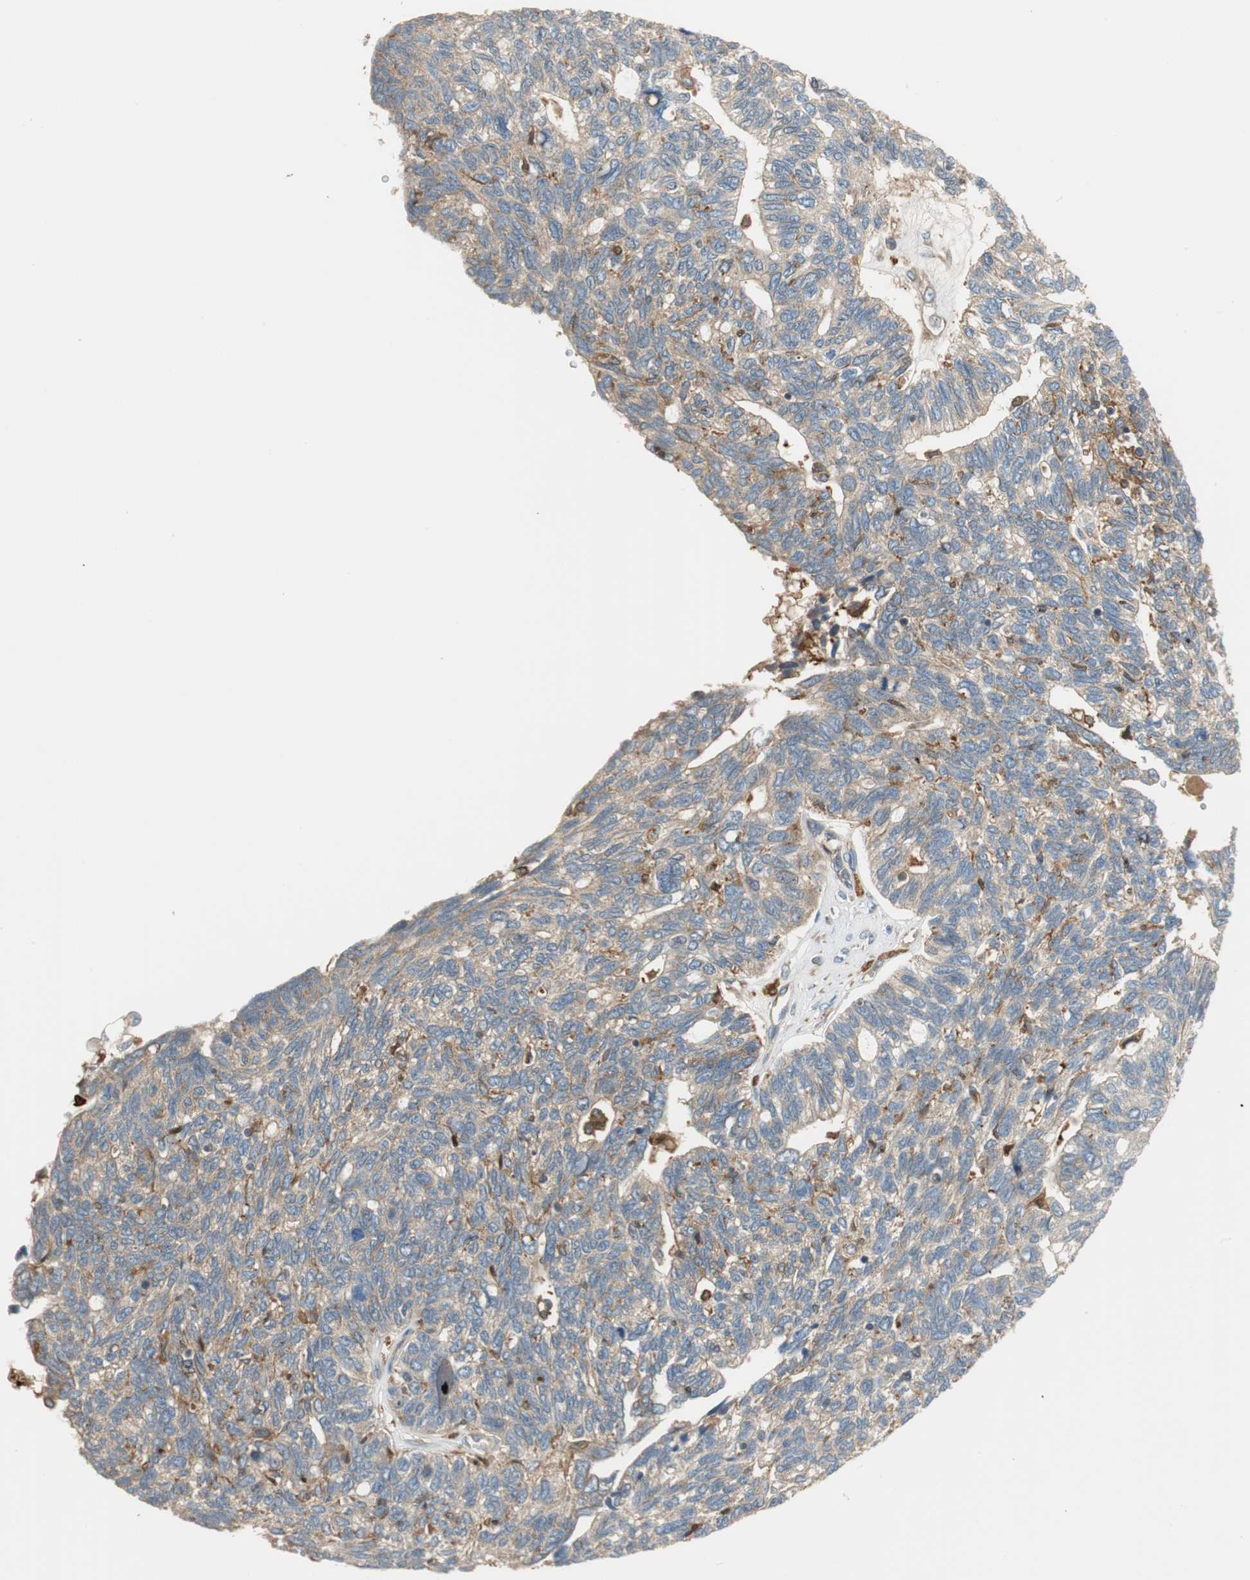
{"staining": {"intensity": "weak", "quantity": ">75%", "location": "cytoplasmic/membranous"}, "tissue": "ovarian cancer", "cell_type": "Tumor cells", "image_type": "cancer", "snomed": [{"axis": "morphology", "description": "Cystadenocarcinoma, serous, NOS"}, {"axis": "topography", "description": "Ovary"}], "caption": "DAB immunohistochemical staining of serous cystadenocarcinoma (ovarian) demonstrates weak cytoplasmic/membranous protein positivity in approximately >75% of tumor cells.", "gene": "PARP14", "patient": {"sex": "female", "age": 79}}